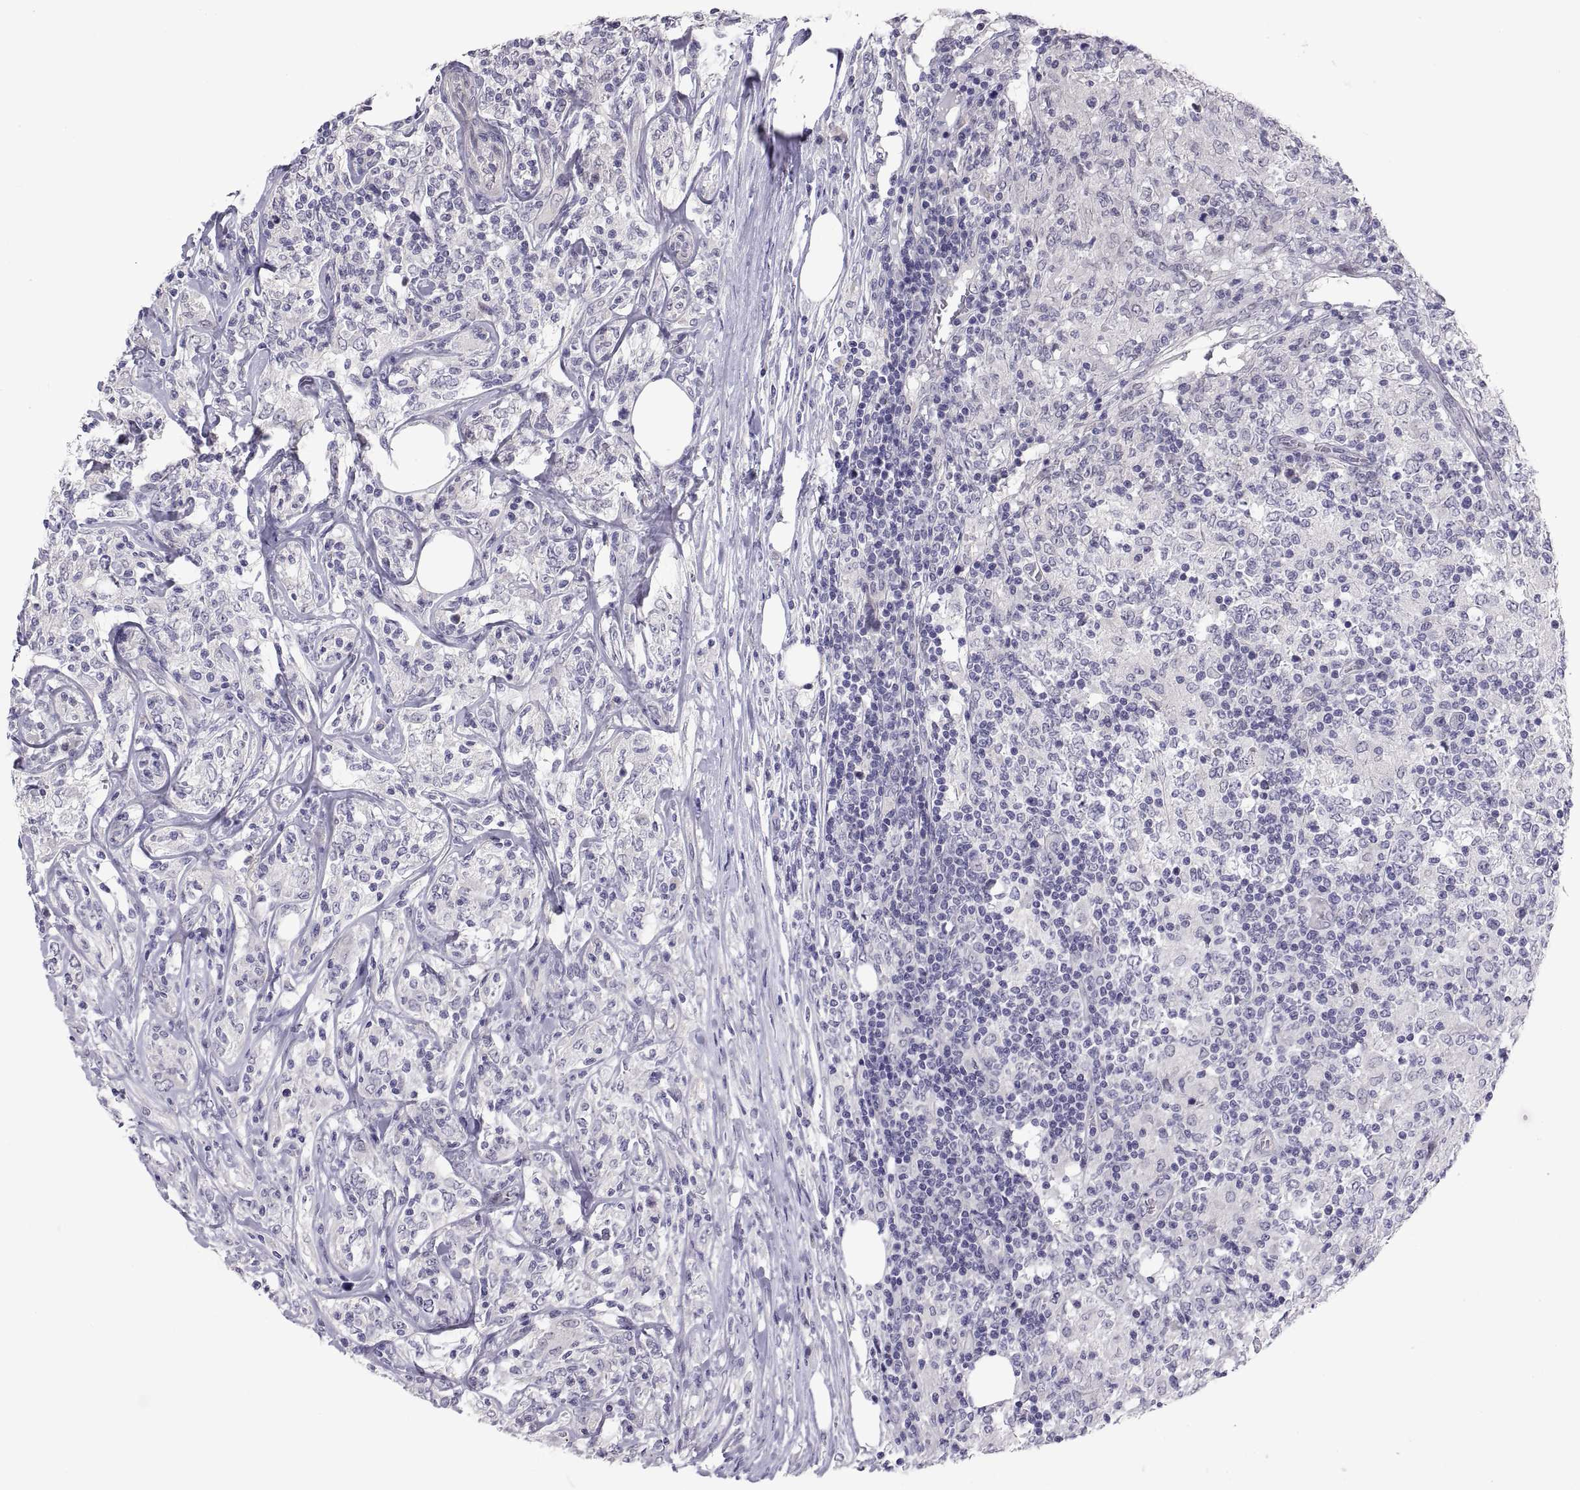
{"staining": {"intensity": "negative", "quantity": "none", "location": "none"}, "tissue": "lymphoma", "cell_type": "Tumor cells", "image_type": "cancer", "snomed": [{"axis": "morphology", "description": "Malignant lymphoma, non-Hodgkin's type, High grade"}, {"axis": "topography", "description": "Lymph node"}], "caption": "The histopathology image displays no significant staining in tumor cells of malignant lymphoma, non-Hodgkin's type (high-grade).", "gene": "FAM170A", "patient": {"sex": "female", "age": 84}}